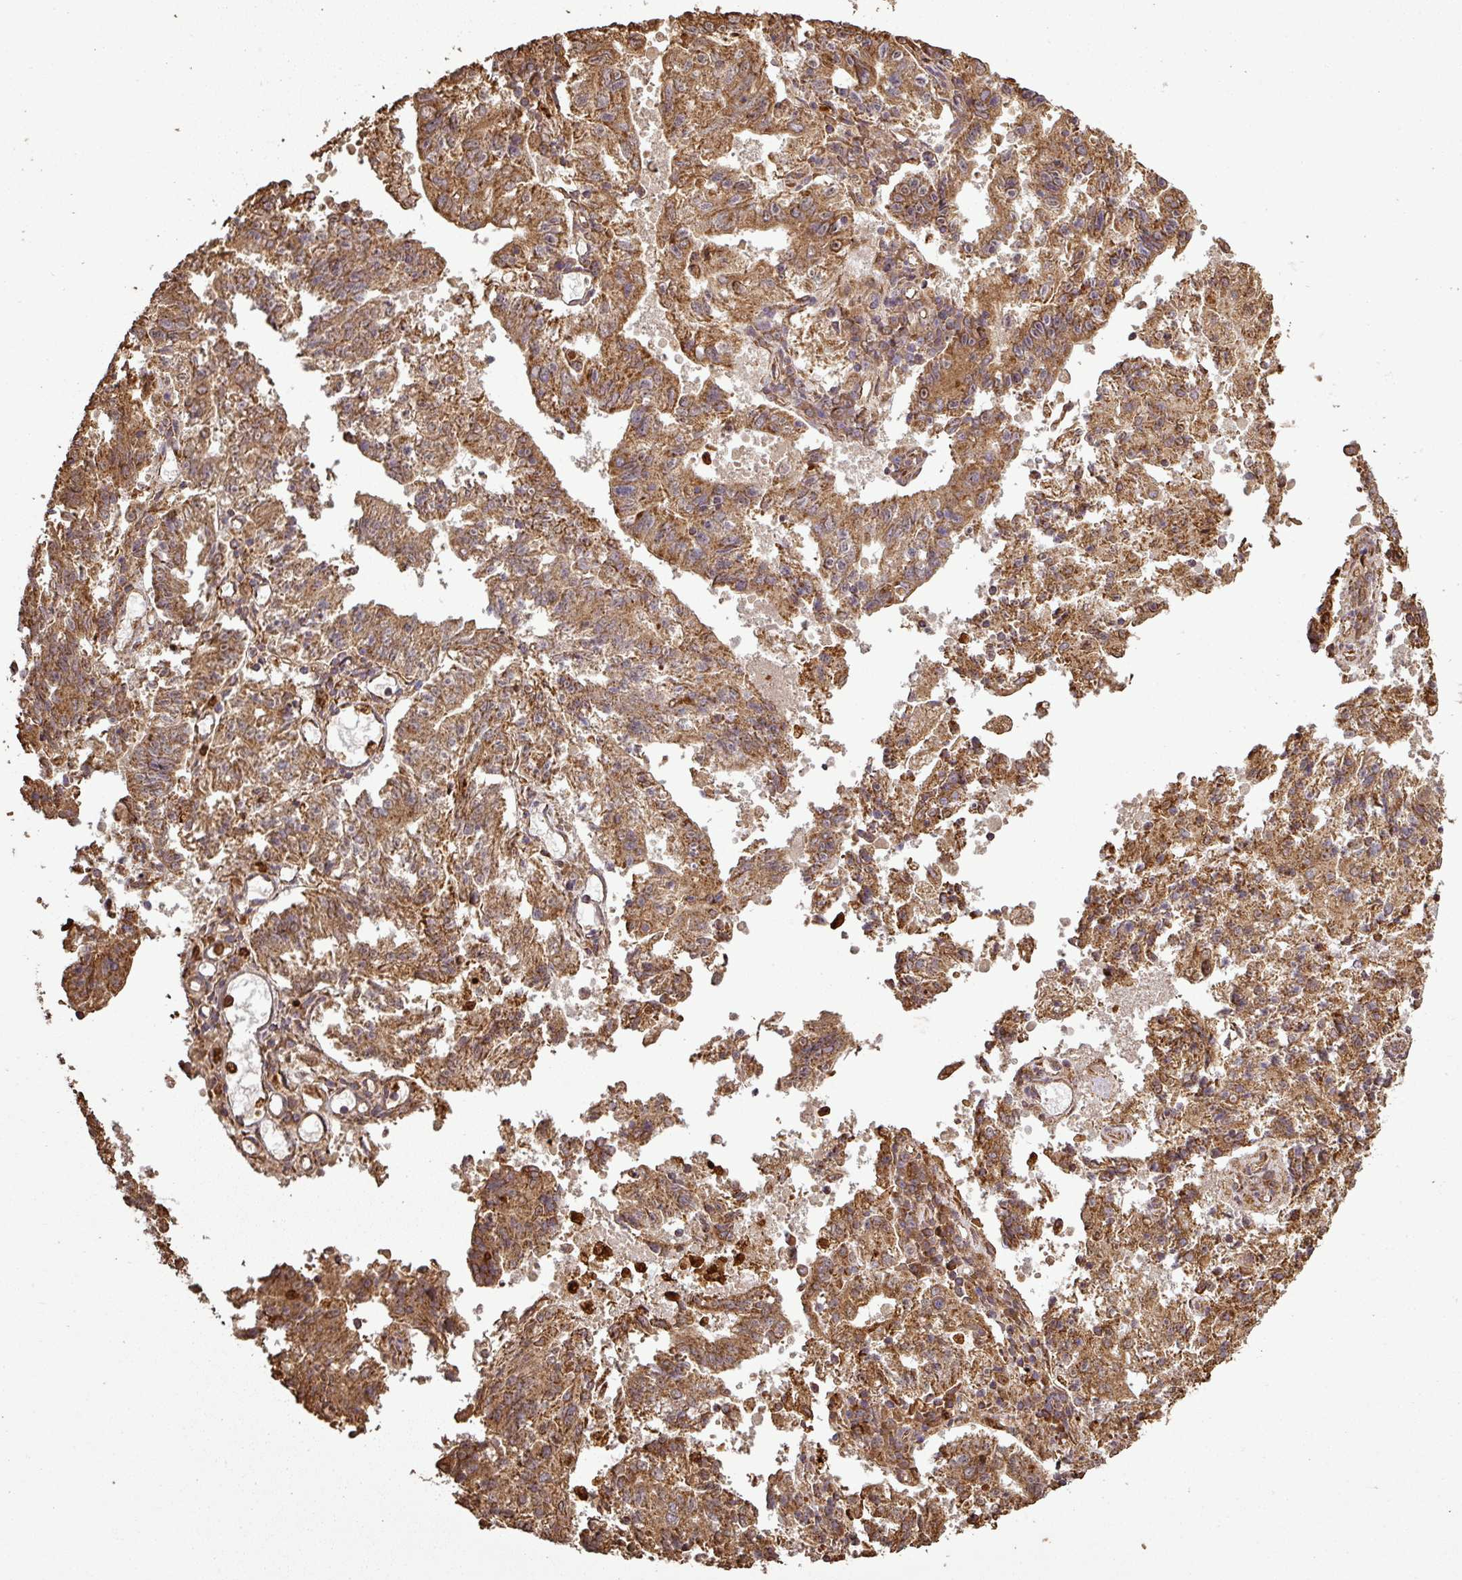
{"staining": {"intensity": "moderate", "quantity": ">75%", "location": "cytoplasmic/membranous"}, "tissue": "endometrial cancer", "cell_type": "Tumor cells", "image_type": "cancer", "snomed": [{"axis": "morphology", "description": "Adenocarcinoma, NOS"}, {"axis": "topography", "description": "Endometrium"}], "caption": "Endometrial cancer (adenocarcinoma) was stained to show a protein in brown. There is medium levels of moderate cytoplasmic/membranous positivity in approximately >75% of tumor cells. (DAB (3,3'-diaminobenzidine) IHC with brightfield microscopy, high magnification).", "gene": "PLEKHM1", "patient": {"sex": "female", "age": 82}}